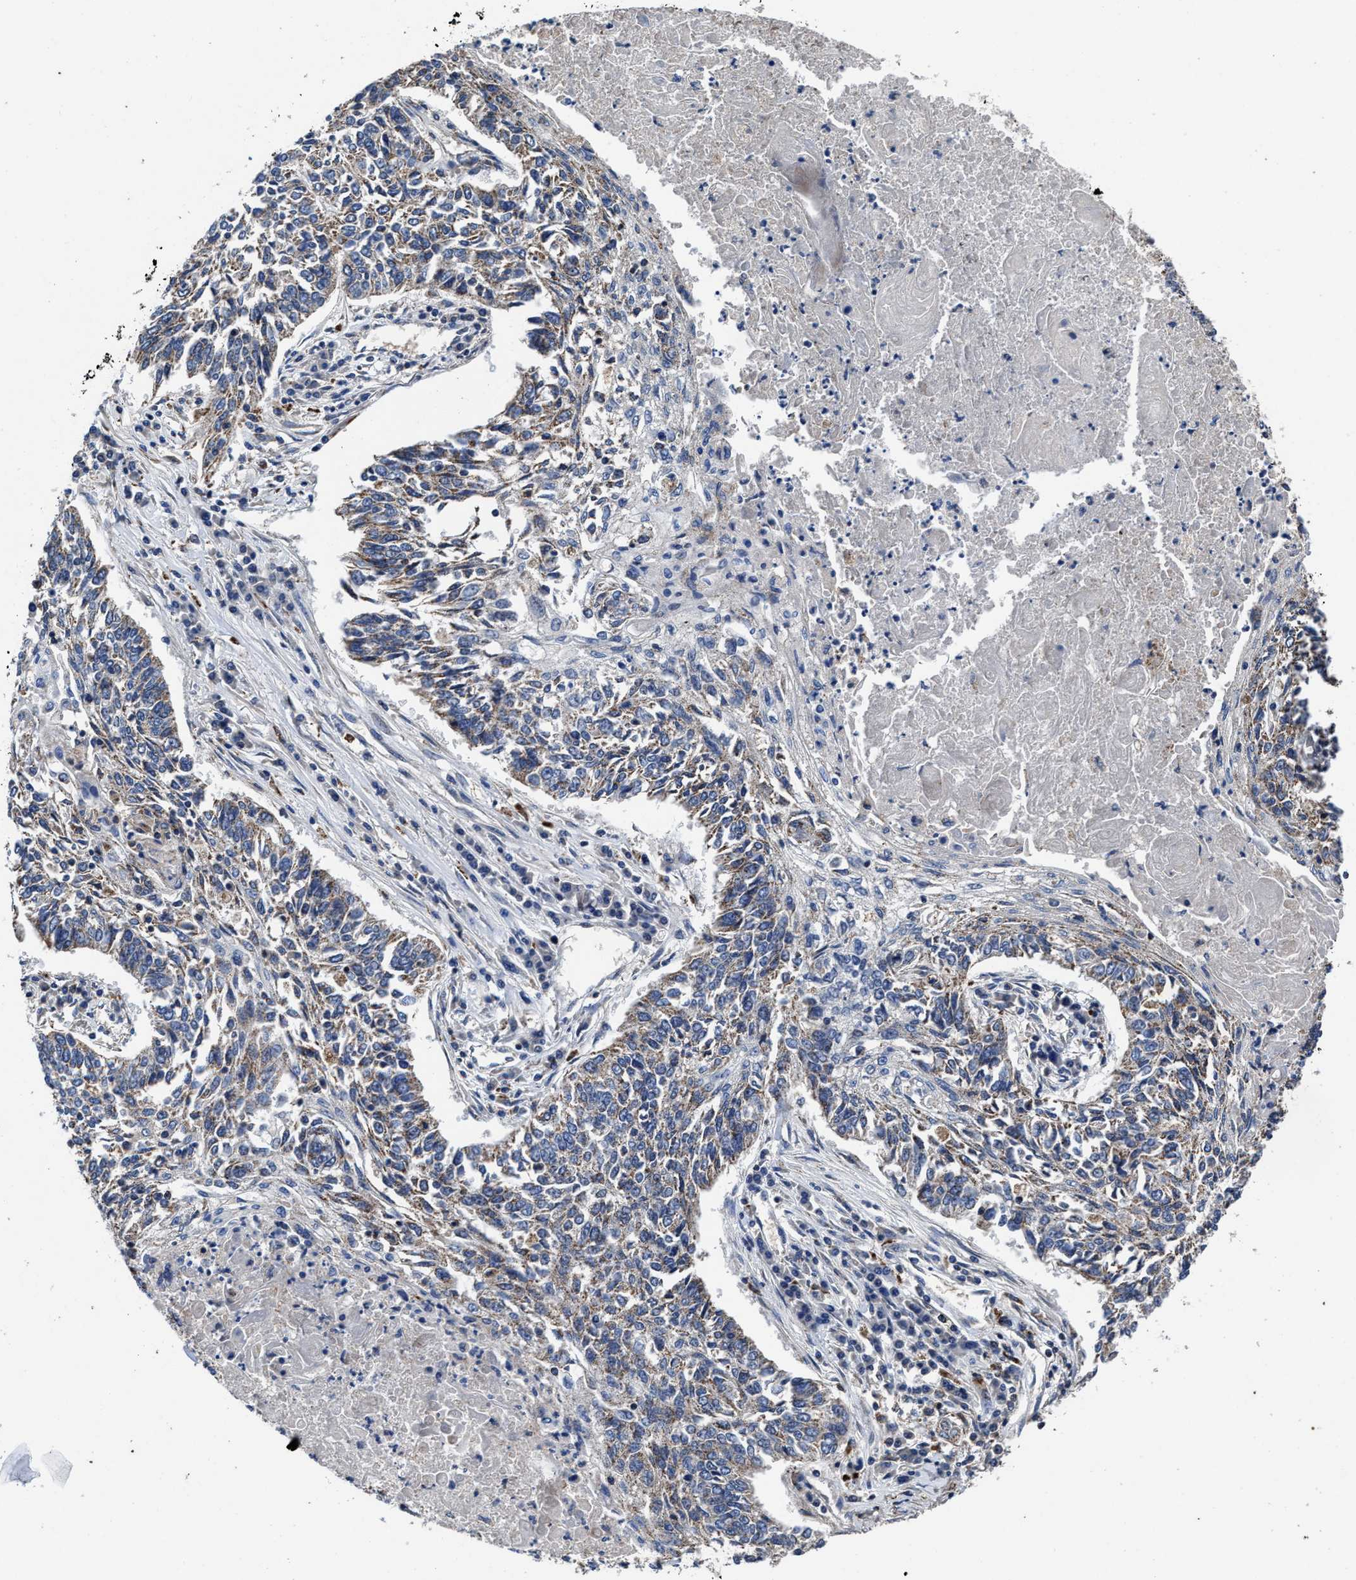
{"staining": {"intensity": "weak", "quantity": ">75%", "location": "cytoplasmic/membranous"}, "tissue": "lung cancer", "cell_type": "Tumor cells", "image_type": "cancer", "snomed": [{"axis": "morphology", "description": "Normal tissue, NOS"}, {"axis": "morphology", "description": "Squamous cell carcinoma, NOS"}, {"axis": "topography", "description": "Cartilage tissue"}, {"axis": "topography", "description": "Bronchus"}, {"axis": "topography", "description": "Lung"}], "caption": "IHC (DAB) staining of lung squamous cell carcinoma displays weak cytoplasmic/membranous protein staining in approximately >75% of tumor cells. (DAB = brown stain, brightfield microscopy at high magnification).", "gene": "CACNA1D", "patient": {"sex": "female", "age": 49}}